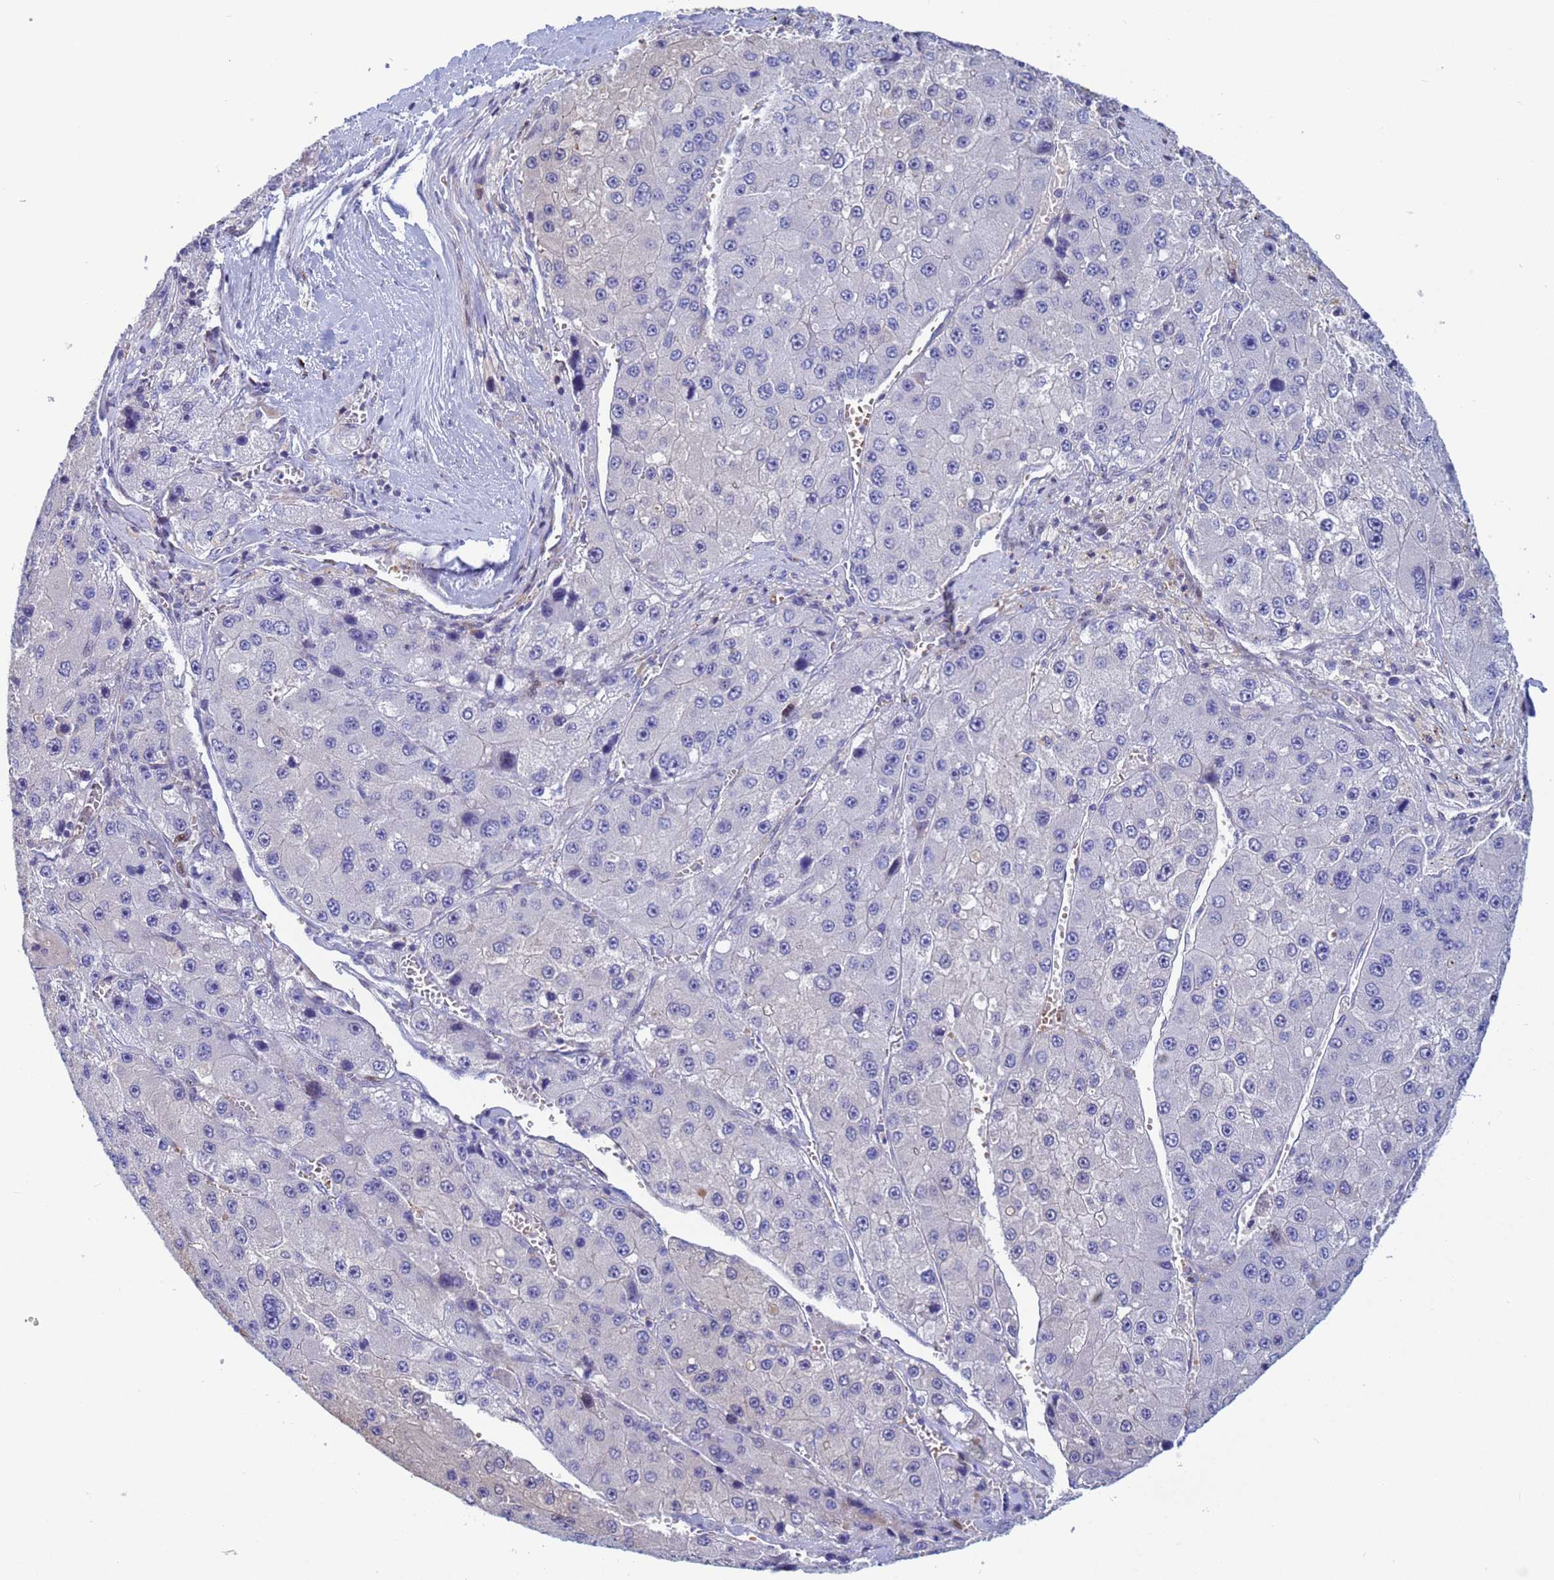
{"staining": {"intensity": "negative", "quantity": "none", "location": "none"}, "tissue": "liver cancer", "cell_type": "Tumor cells", "image_type": "cancer", "snomed": [{"axis": "morphology", "description": "Carcinoma, Hepatocellular, NOS"}, {"axis": "topography", "description": "Liver"}], "caption": "Liver hepatocellular carcinoma was stained to show a protein in brown. There is no significant expression in tumor cells.", "gene": "PPP6R1", "patient": {"sex": "female", "age": 73}}